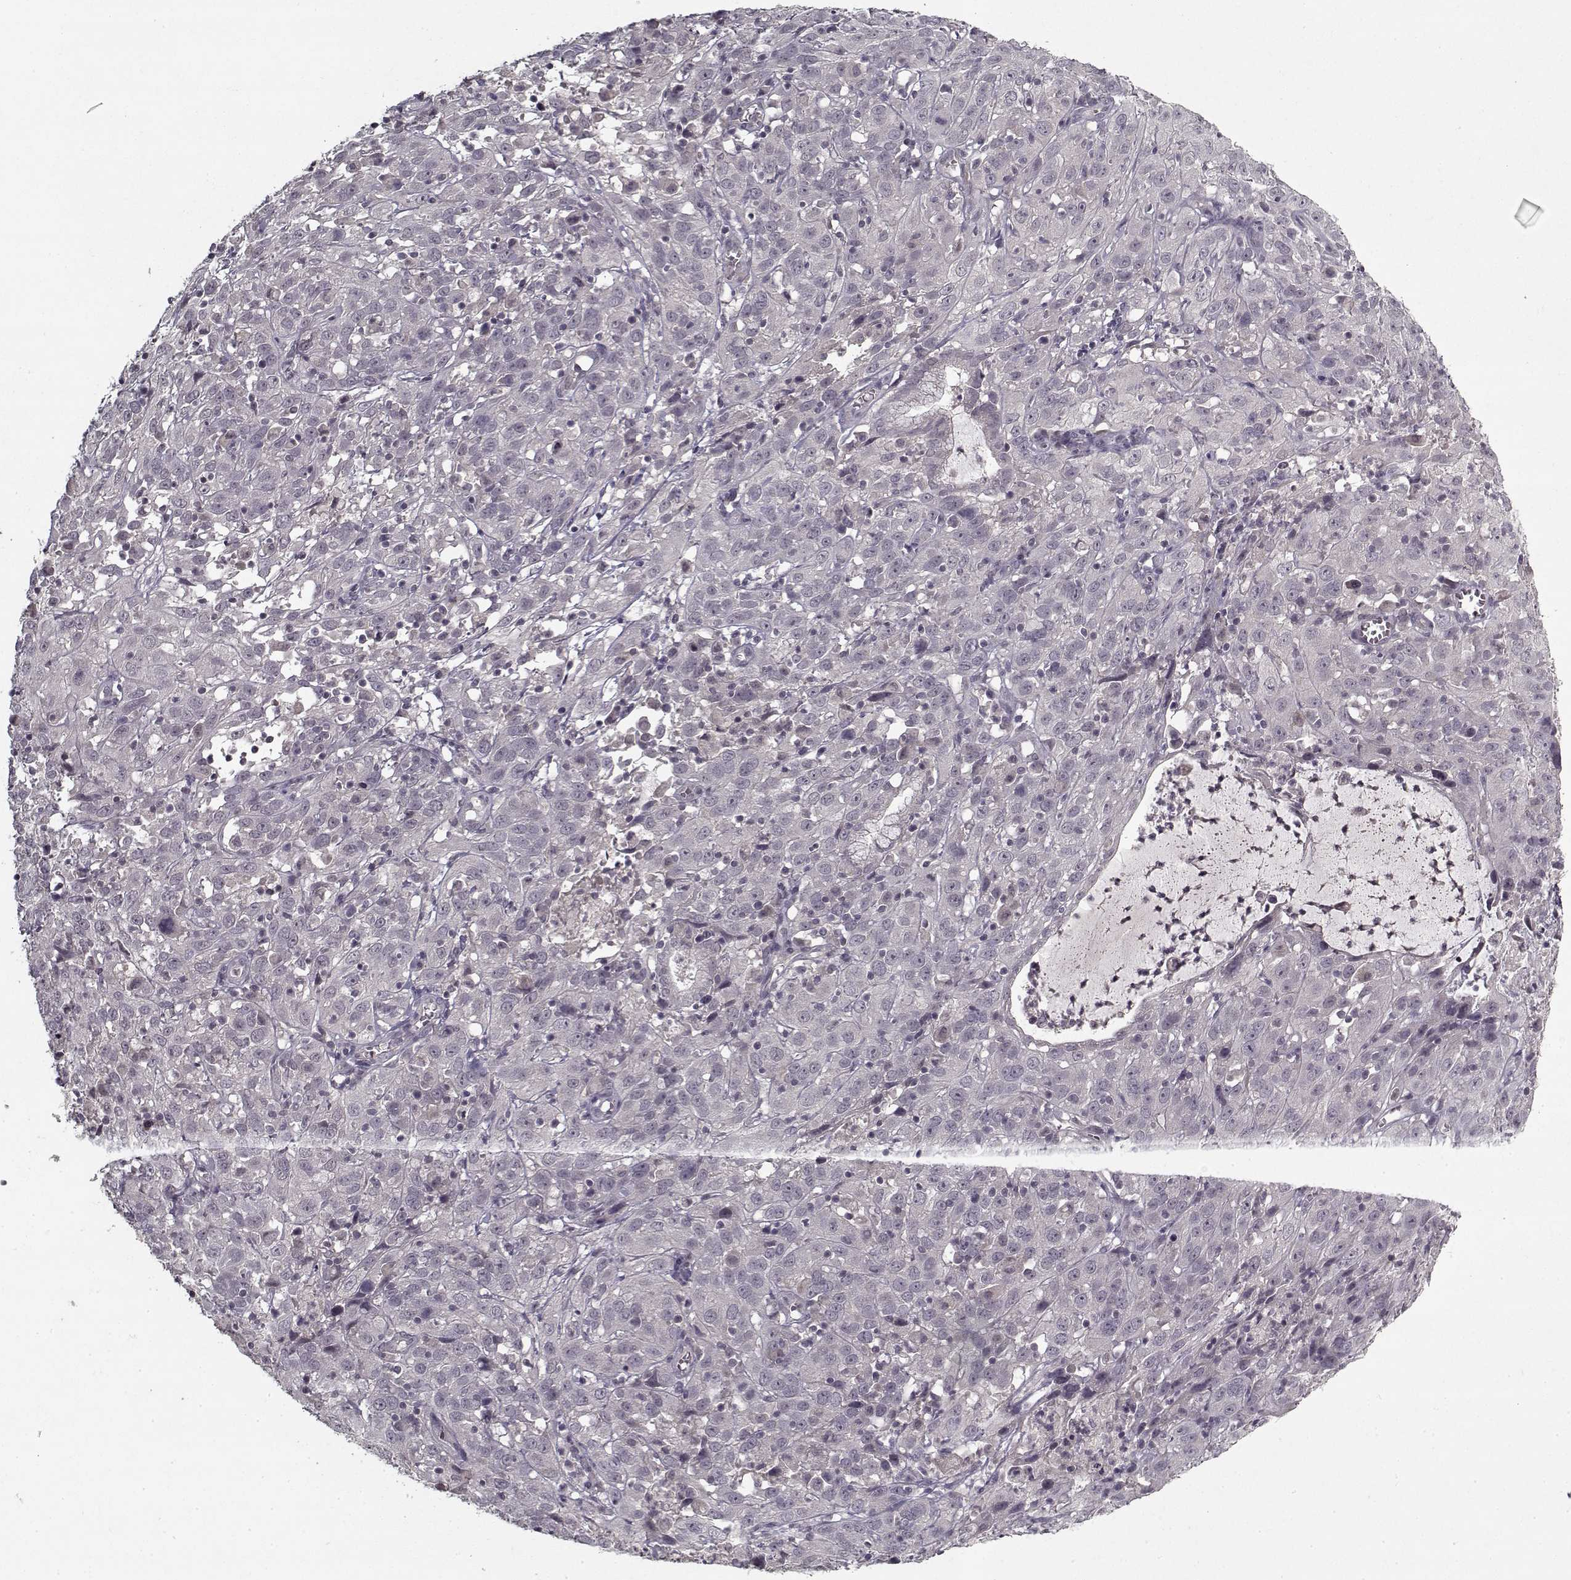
{"staining": {"intensity": "negative", "quantity": "none", "location": "none"}, "tissue": "cervical cancer", "cell_type": "Tumor cells", "image_type": "cancer", "snomed": [{"axis": "morphology", "description": "Squamous cell carcinoma, NOS"}, {"axis": "topography", "description": "Cervix"}], "caption": "The image displays no staining of tumor cells in cervical squamous cell carcinoma. (Immunohistochemistry (ihc), brightfield microscopy, high magnification).", "gene": "LAMA2", "patient": {"sex": "female", "age": 32}}